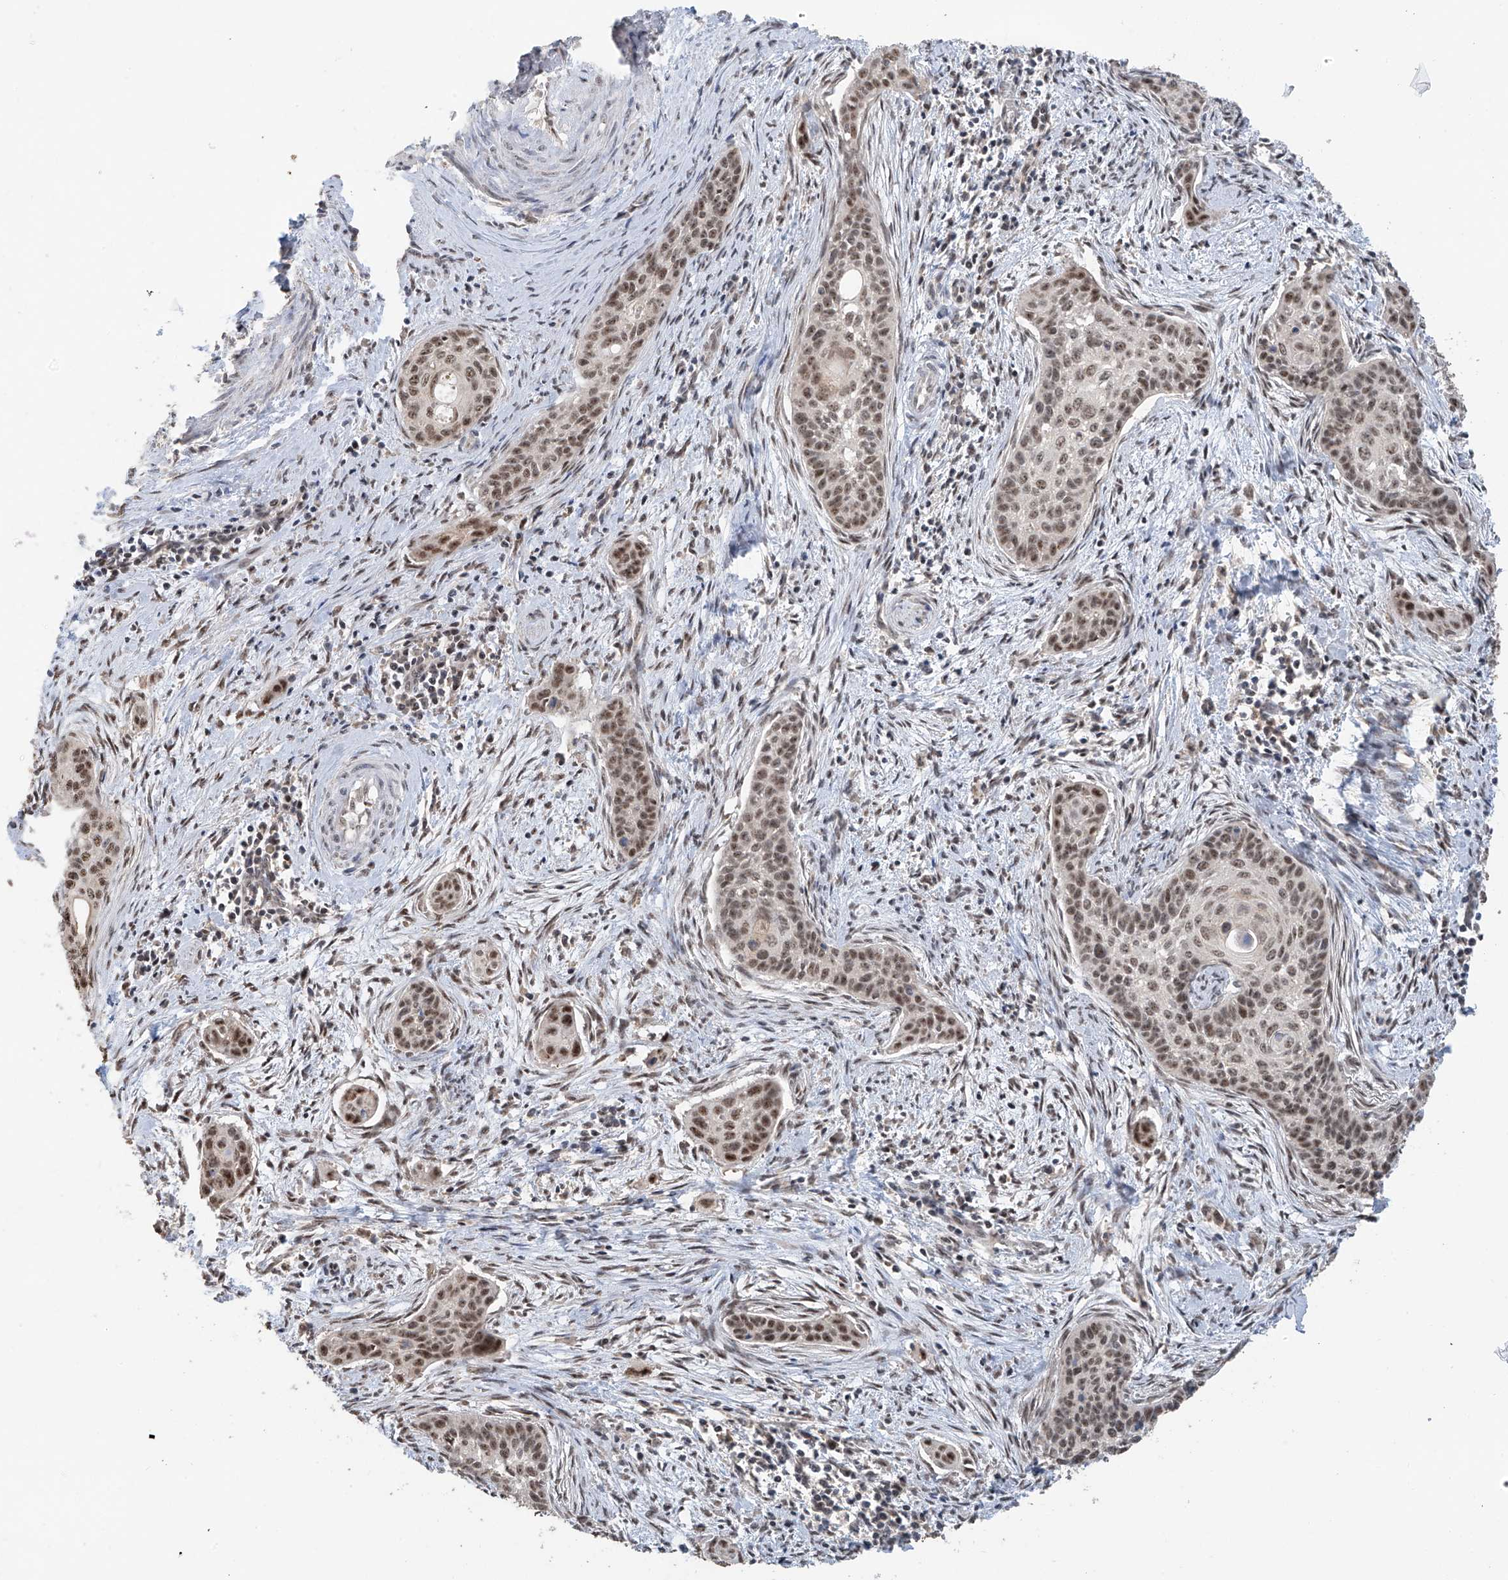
{"staining": {"intensity": "weak", "quantity": ">75%", "location": "nuclear"}, "tissue": "cervical cancer", "cell_type": "Tumor cells", "image_type": "cancer", "snomed": [{"axis": "morphology", "description": "Squamous cell carcinoma, NOS"}, {"axis": "topography", "description": "Cervix"}], "caption": "Human cervical squamous cell carcinoma stained for a protein (brown) shows weak nuclear positive staining in approximately >75% of tumor cells.", "gene": "C1orf131", "patient": {"sex": "female", "age": 33}}